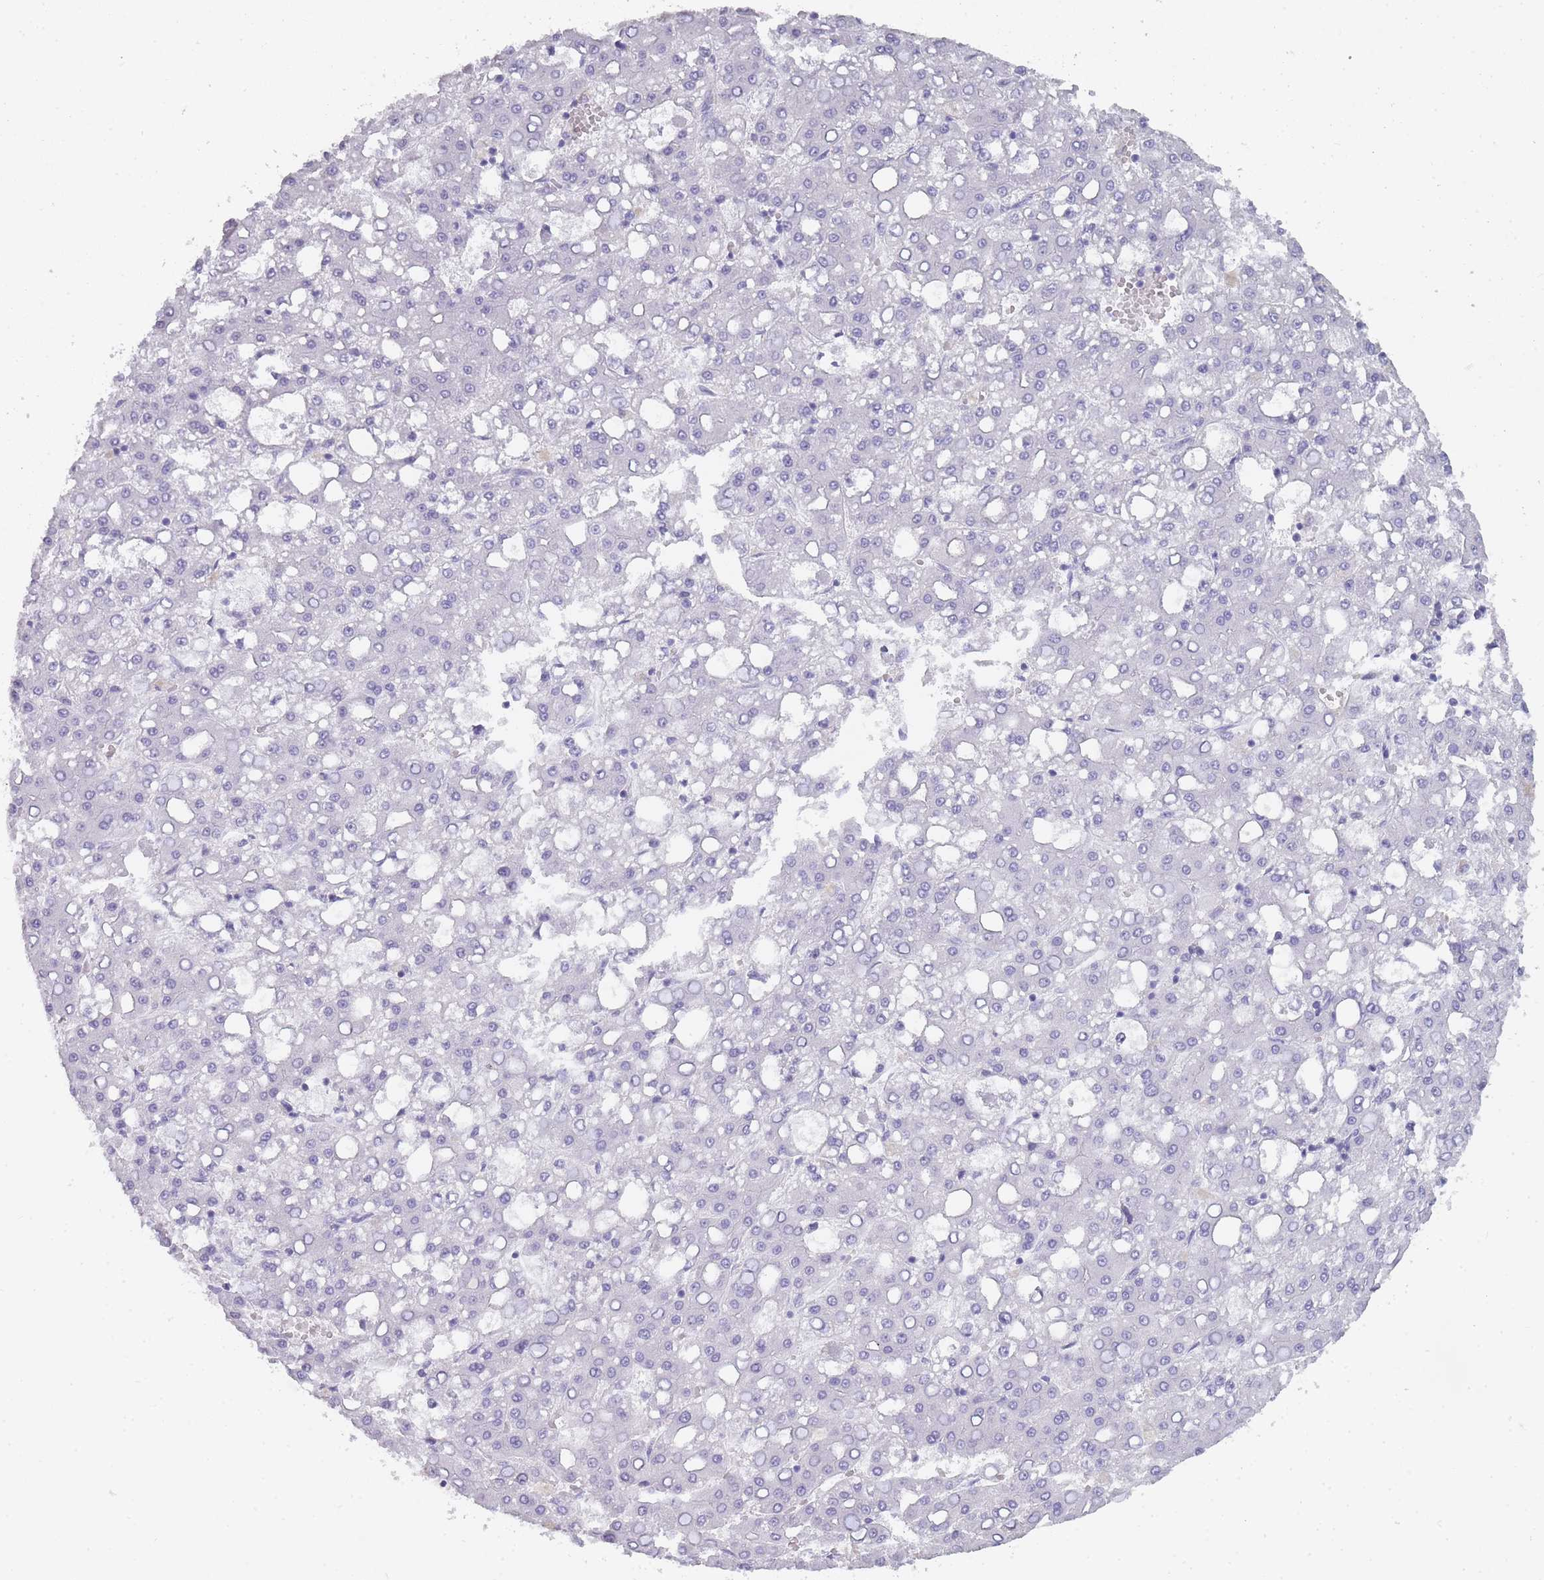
{"staining": {"intensity": "negative", "quantity": "none", "location": "none"}, "tissue": "liver cancer", "cell_type": "Tumor cells", "image_type": "cancer", "snomed": [{"axis": "morphology", "description": "Carcinoma, Hepatocellular, NOS"}, {"axis": "topography", "description": "Liver"}], "caption": "Photomicrograph shows no significant protein expression in tumor cells of liver cancer. (DAB (3,3'-diaminobenzidine) immunohistochemistry, high magnification).", "gene": "TCP11", "patient": {"sex": "male", "age": 65}}